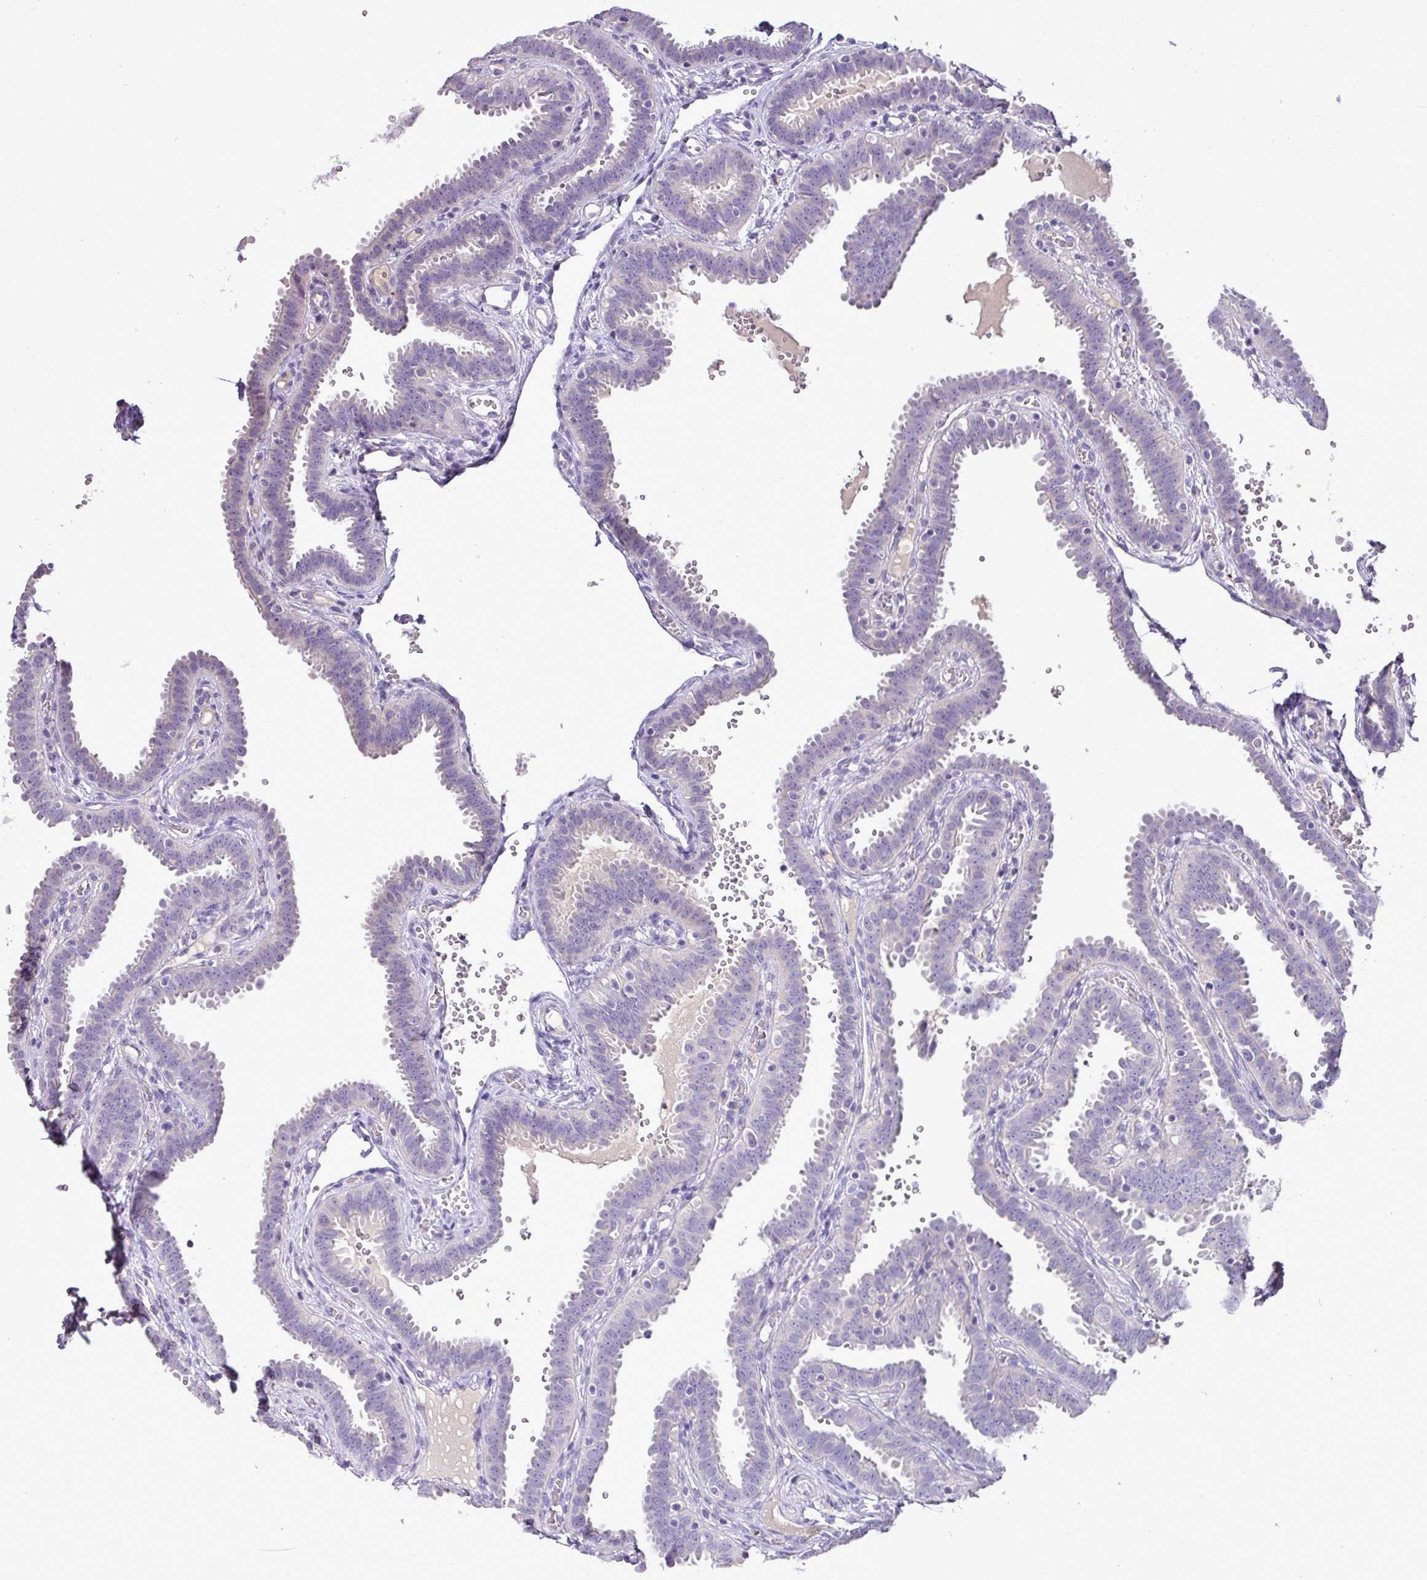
{"staining": {"intensity": "negative", "quantity": "none", "location": "none"}, "tissue": "fallopian tube", "cell_type": "Glandular cells", "image_type": "normal", "snomed": [{"axis": "morphology", "description": "Normal tissue, NOS"}, {"axis": "topography", "description": "Fallopian tube"}], "caption": "Immunohistochemistry (IHC) of benign human fallopian tube reveals no positivity in glandular cells. Brightfield microscopy of immunohistochemistry (IHC) stained with DAB (3,3'-diaminobenzidine) (brown) and hematoxylin (blue), captured at high magnification.", "gene": "BRINP2", "patient": {"sex": "female", "age": 37}}